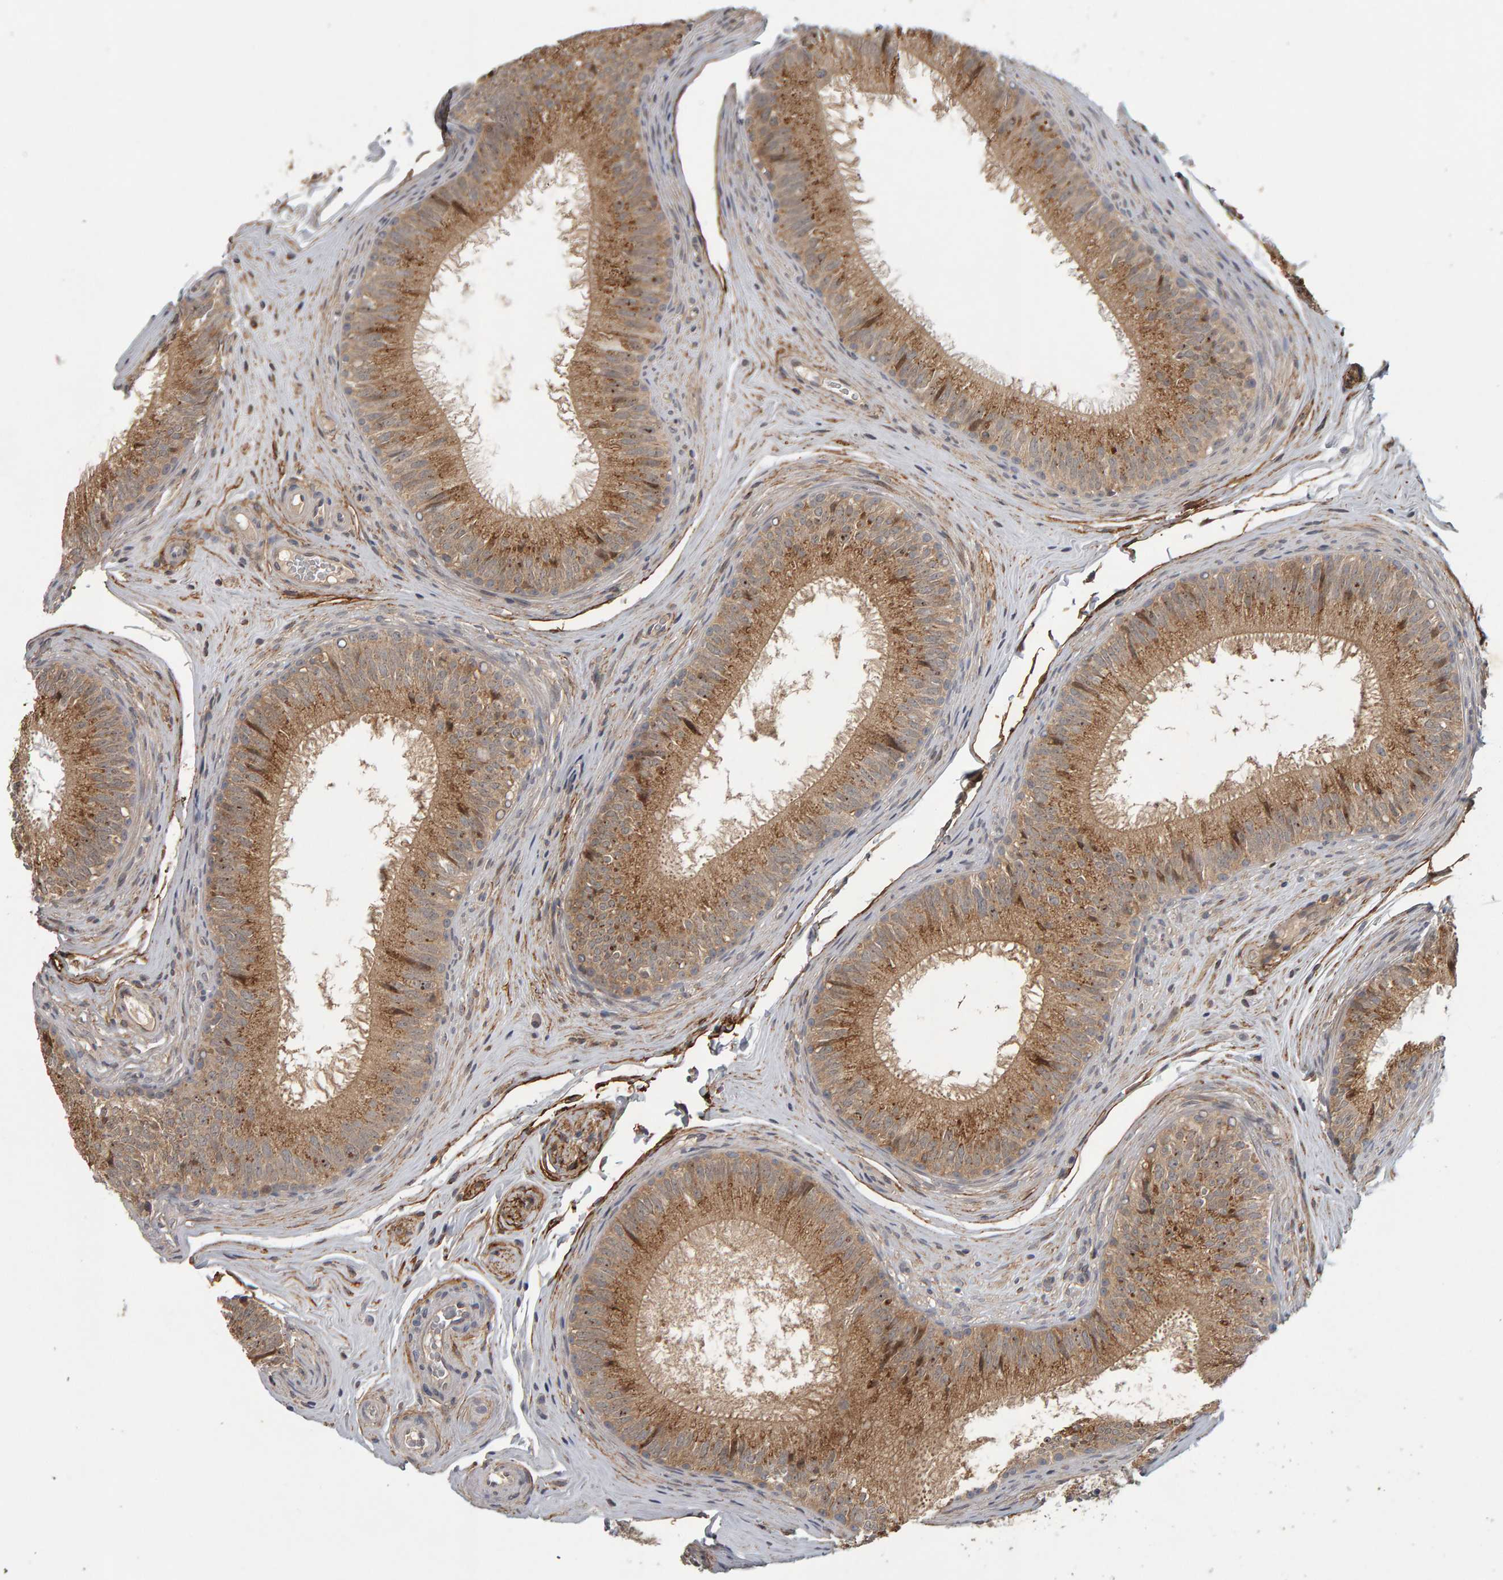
{"staining": {"intensity": "moderate", "quantity": ">75%", "location": "cytoplasmic/membranous"}, "tissue": "epididymis", "cell_type": "Glandular cells", "image_type": "normal", "snomed": [{"axis": "morphology", "description": "Normal tissue, NOS"}, {"axis": "topography", "description": "Epididymis"}], "caption": "Brown immunohistochemical staining in unremarkable epididymis displays moderate cytoplasmic/membranous staining in about >75% of glandular cells. The staining was performed using DAB (3,3'-diaminobenzidine), with brown indicating positive protein expression. Nuclei are stained blue with hematoxylin.", "gene": "CDCA5", "patient": {"sex": "male", "age": 32}}